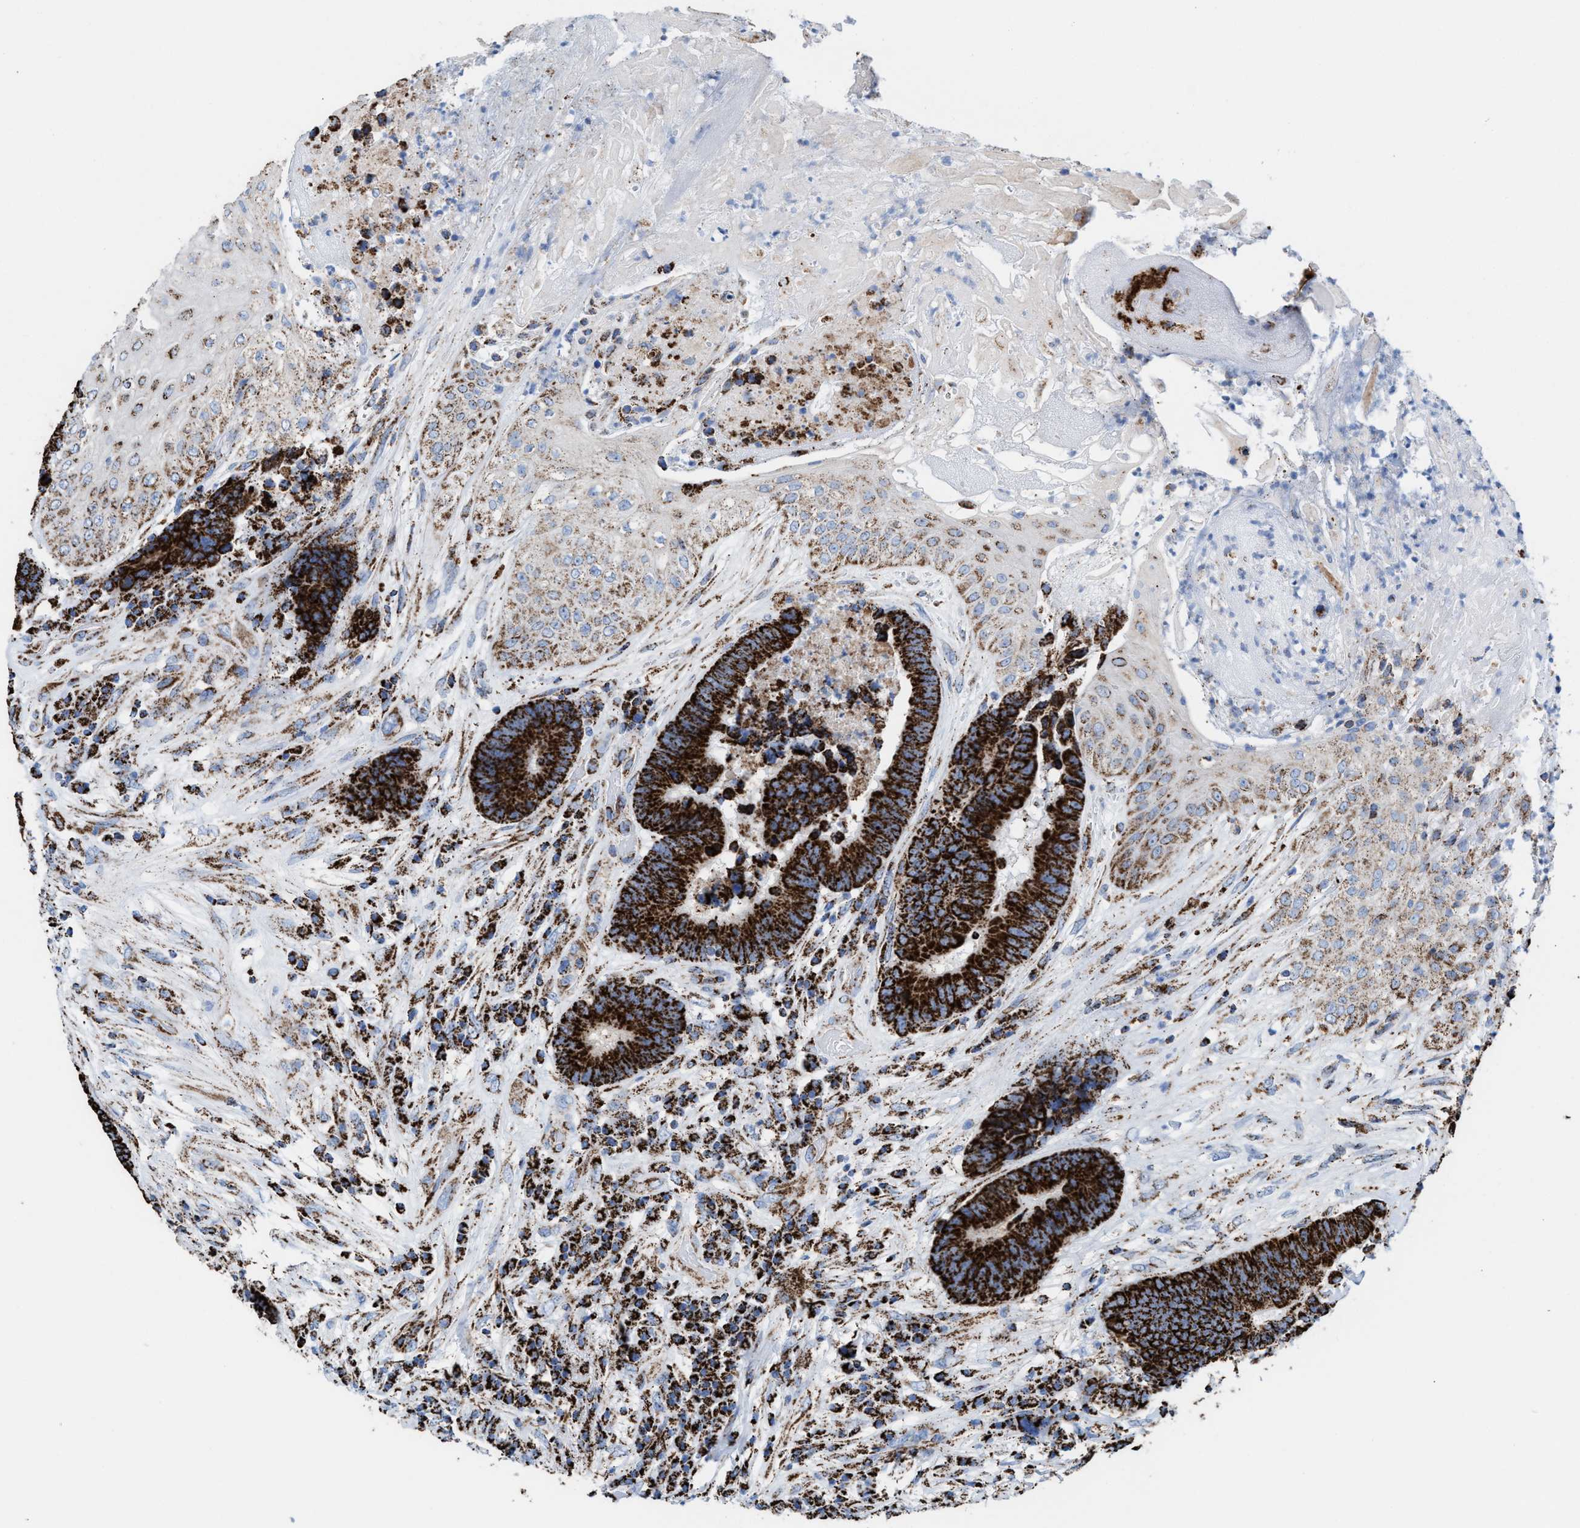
{"staining": {"intensity": "strong", "quantity": ">75%", "location": "cytoplasmic/membranous"}, "tissue": "colorectal cancer", "cell_type": "Tumor cells", "image_type": "cancer", "snomed": [{"axis": "morphology", "description": "Adenocarcinoma, NOS"}, {"axis": "topography", "description": "Rectum"}, {"axis": "topography", "description": "Anal"}], "caption": "The image reveals staining of colorectal cancer, revealing strong cytoplasmic/membranous protein positivity (brown color) within tumor cells.", "gene": "ECHS1", "patient": {"sex": "female", "age": 89}}